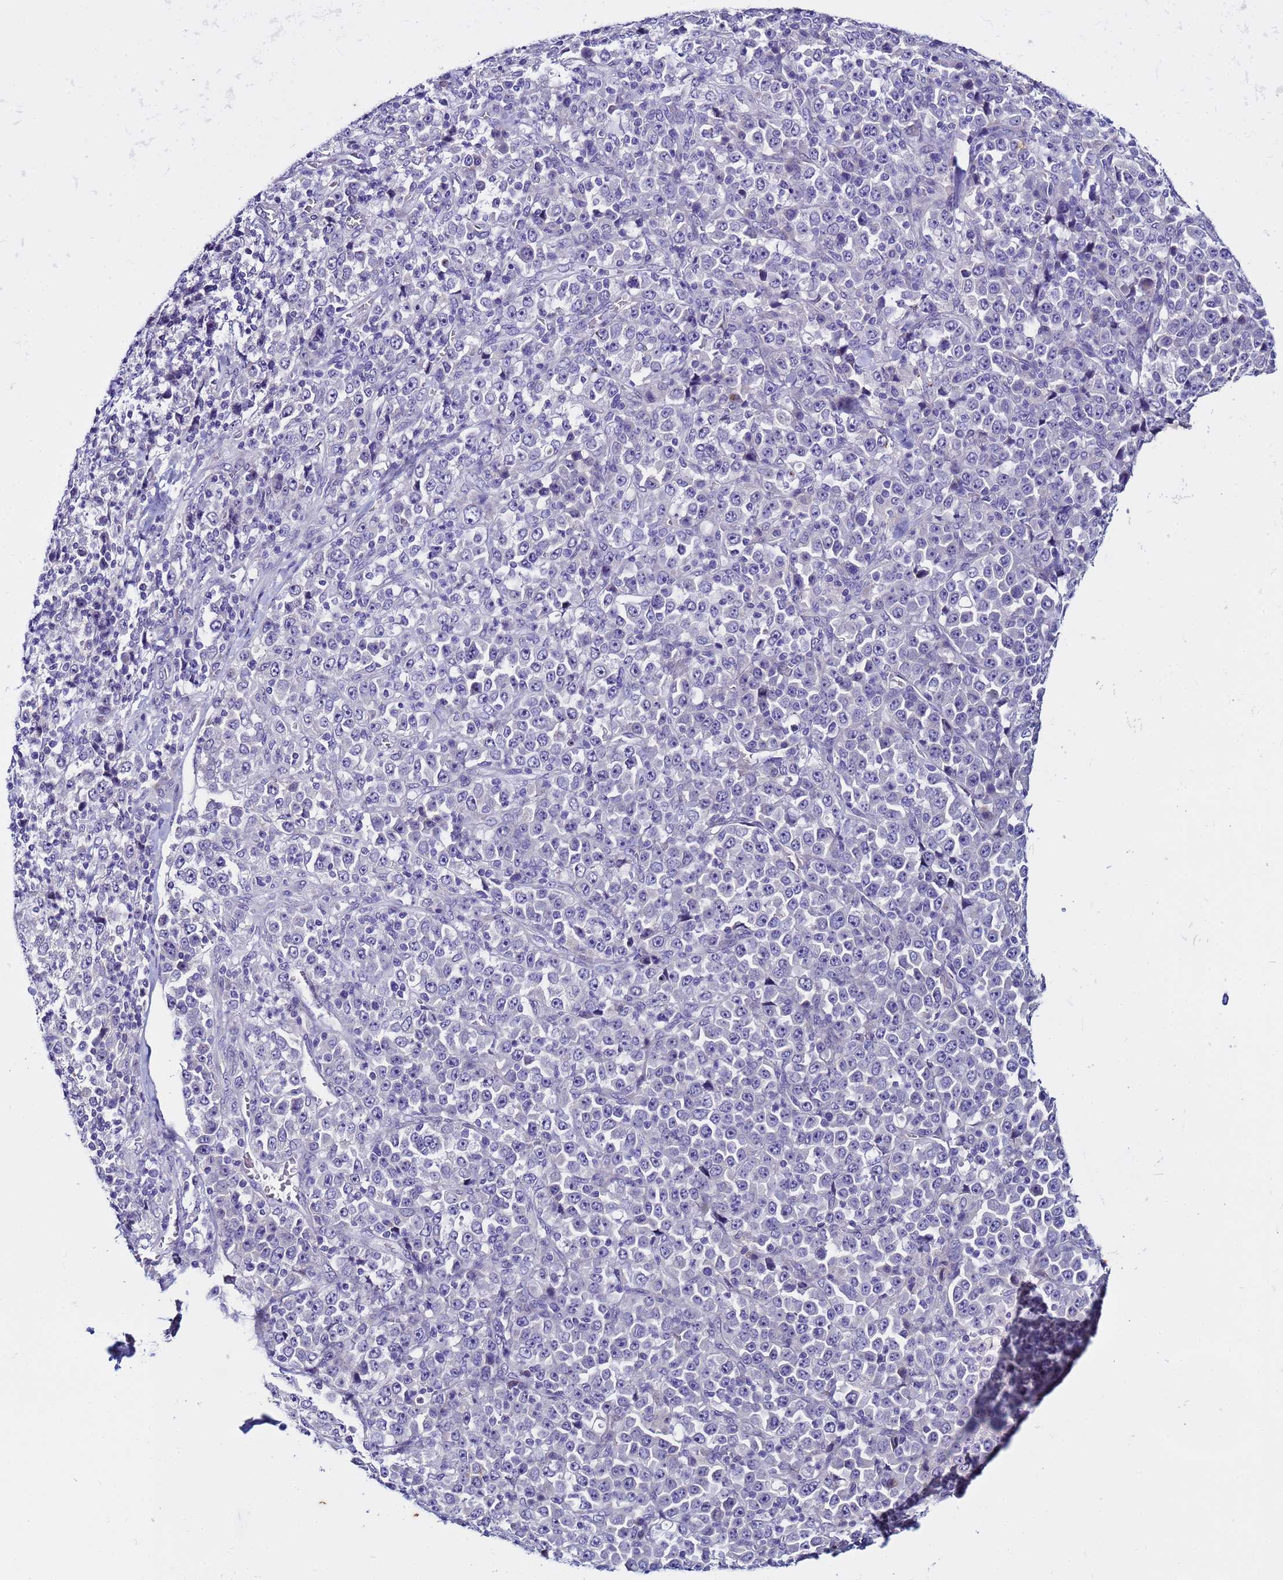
{"staining": {"intensity": "negative", "quantity": "none", "location": "none"}, "tissue": "stomach cancer", "cell_type": "Tumor cells", "image_type": "cancer", "snomed": [{"axis": "morphology", "description": "Normal tissue, NOS"}, {"axis": "morphology", "description": "Adenocarcinoma, NOS"}, {"axis": "topography", "description": "Stomach, upper"}, {"axis": "topography", "description": "Stomach"}], "caption": "High power microscopy image of an immunohistochemistry histopathology image of adenocarcinoma (stomach), revealing no significant positivity in tumor cells.", "gene": "IGSF11", "patient": {"sex": "male", "age": 59}}